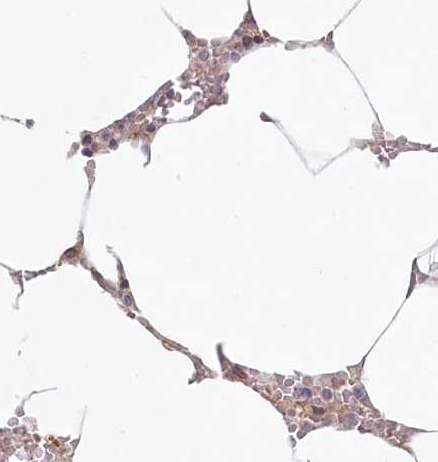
{"staining": {"intensity": "negative", "quantity": "none", "location": "none"}, "tissue": "bone marrow", "cell_type": "Hematopoietic cells", "image_type": "normal", "snomed": [{"axis": "morphology", "description": "Normal tissue, NOS"}, {"axis": "topography", "description": "Bone marrow"}], "caption": "Immunohistochemical staining of benign bone marrow exhibits no significant expression in hematopoietic cells.", "gene": "TCHP", "patient": {"sex": "male", "age": 70}}